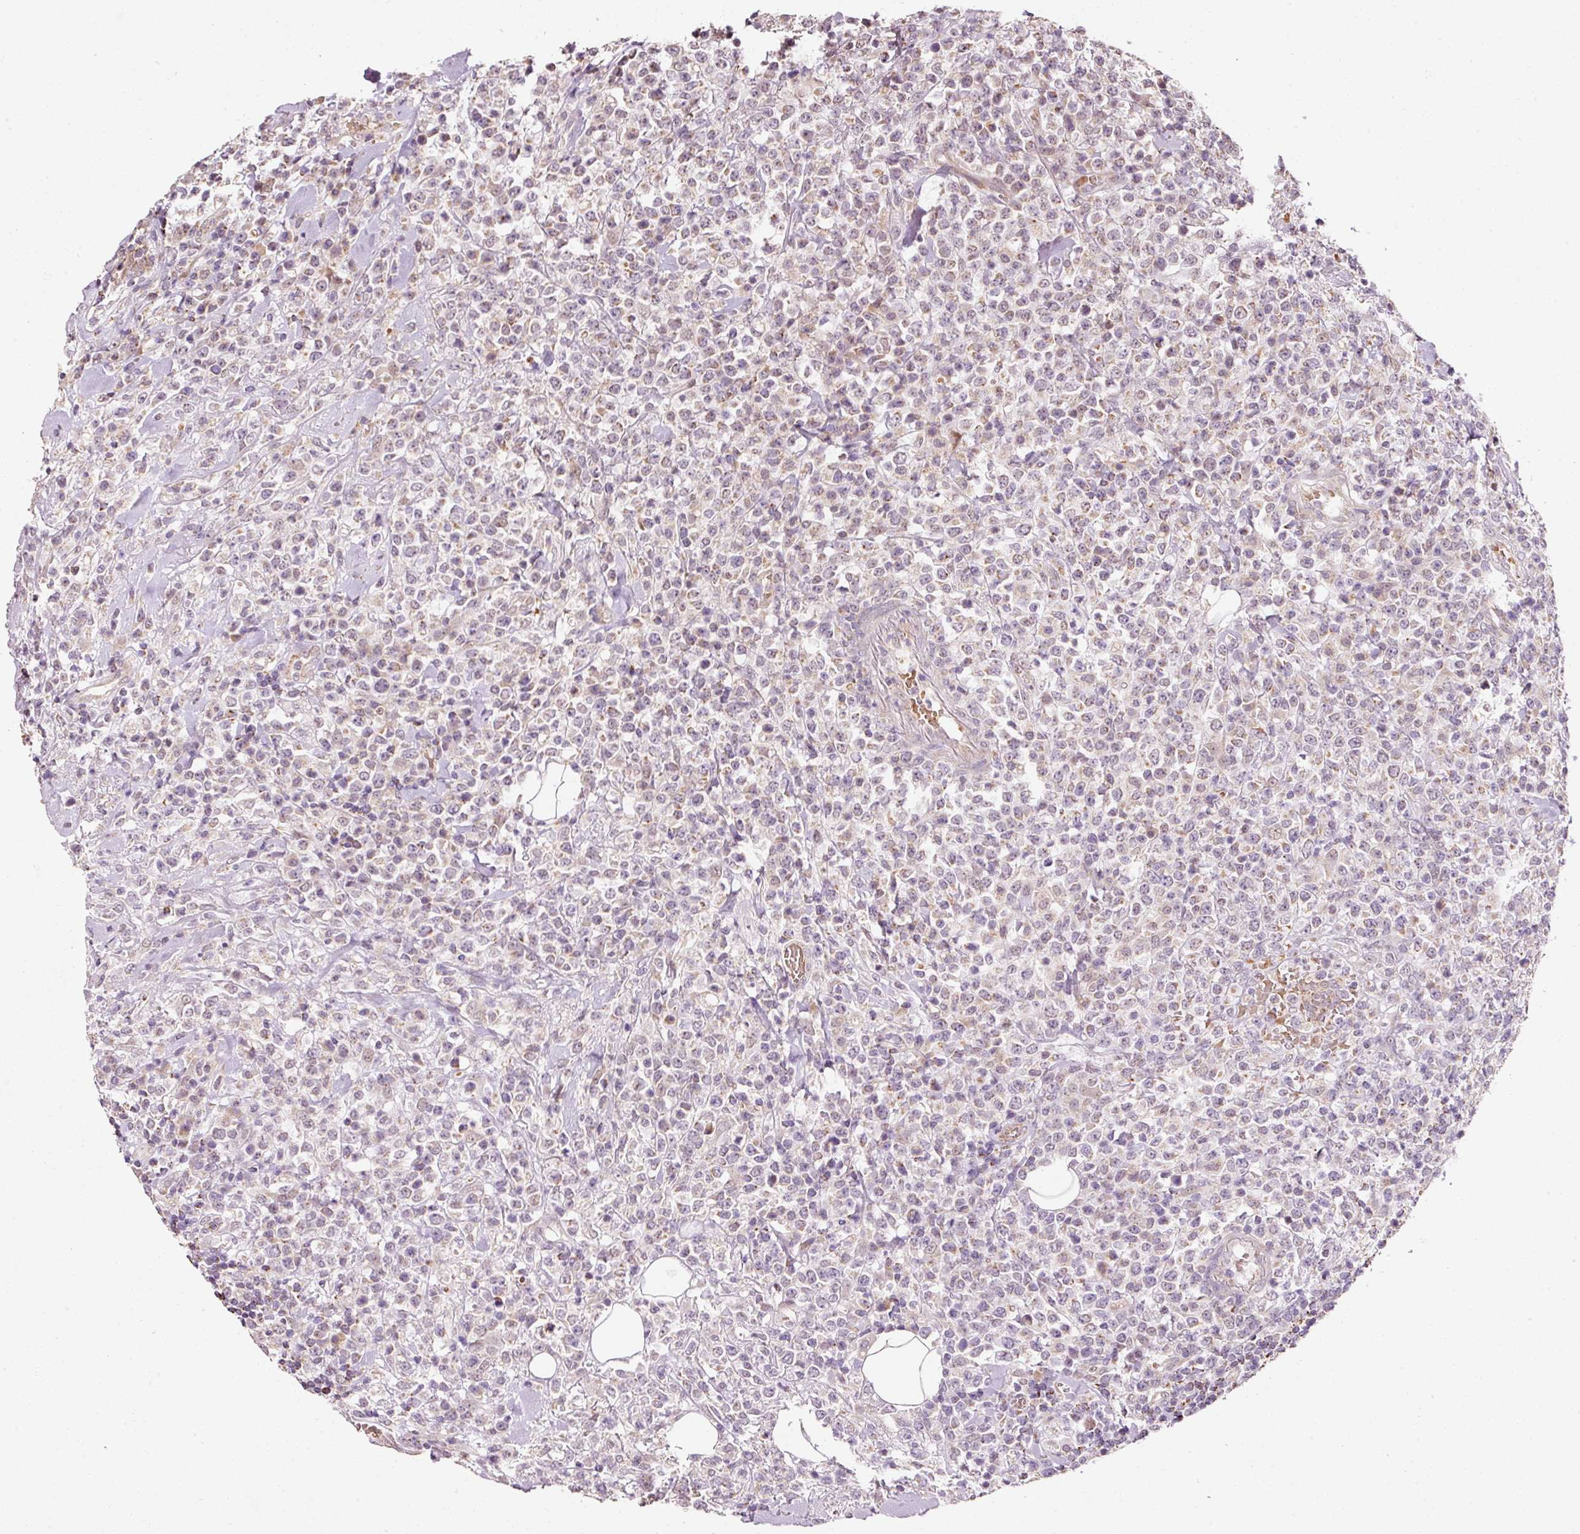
{"staining": {"intensity": "negative", "quantity": "none", "location": "none"}, "tissue": "lymphoma", "cell_type": "Tumor cells", "image_type": "cancer", "snomed": [{"axis": "morphology", "description": "Malignant lymphoma, non-Hodgkin's type, High grade"}, {"axis": "topography", "description": "Colon"}], "caption": "The photomicrograph demonstrates no staining of tumor cells in high-grade malignant lymphoma, non-Hodgkin's type. Nuclei are stained in blue.", "gene": "ZNF460", "patient": {"sex": "female", "age": 53}}